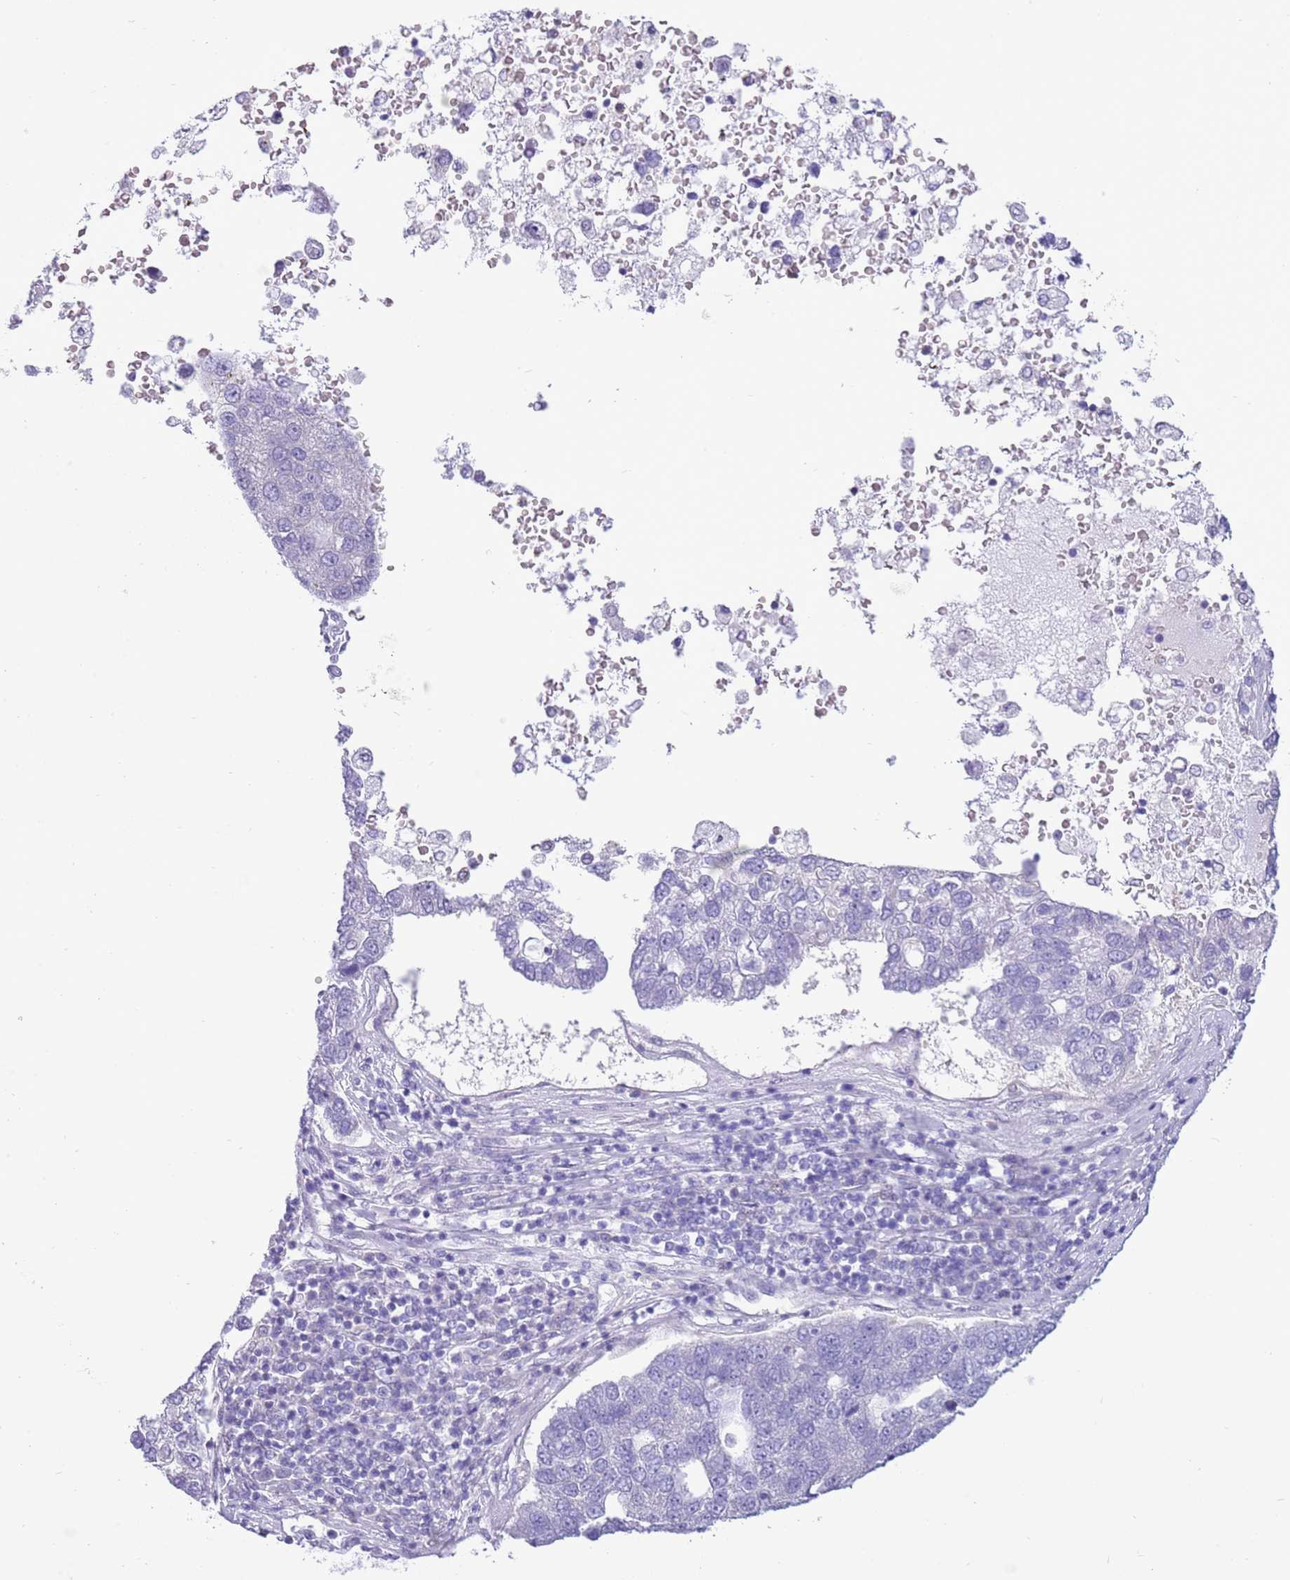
{"staining": {"intensity": "negative", "quantity": "none", "location": "none"}, "tissue": "pancreatic cancer", "cell_type": "Tumor cells", "image_type": "cancer", "snomed": [{"axis": "morphology", "description": "Adenocarcinoma, NOS"}, {"axis": "topography", "description": "Pancreas"}], "caption": "Histopathology image shows no significant protein expression in tumor cells of pancreatic cancer (adenocarcinoma).", "gene": "PPP1R17", "patient": {"sex": "female", "age": 61}}